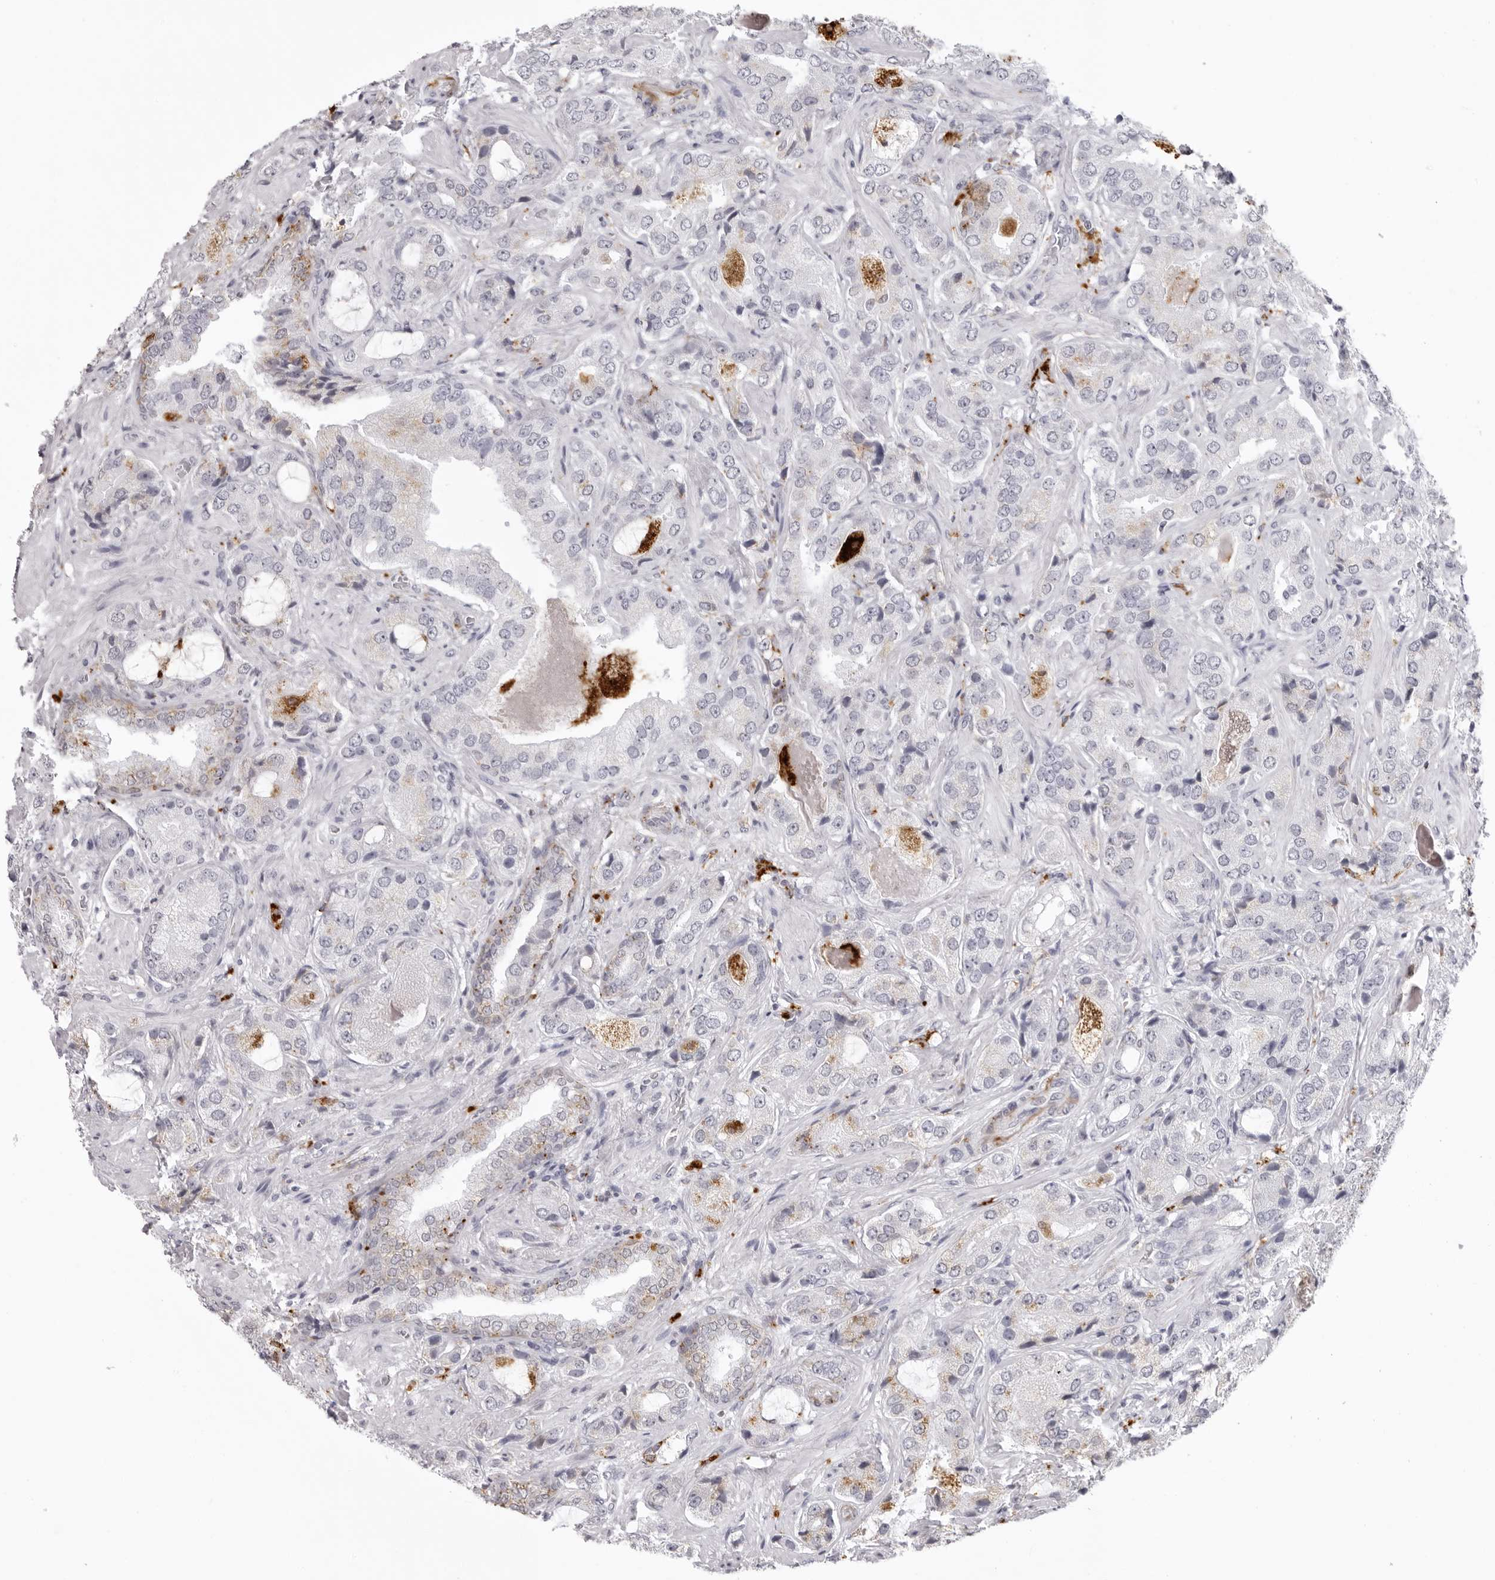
{"staining": {"intensity": "weak", "quantity": "25%-75%", "location": "cytoplasmic/membranous"}, "tissue": "prostate cancer", "cell_type": "Tumor cells", "image_type": "cancer", "snomed": [{"axis": "morphology", "description": "Normal tissue, NOS"}, {"axis": "morphology", "description": "Adenocarcinoma, High grade"}, {"axis": "topography", "description": "Prostate"}, {"axis": "topography", "description": "Peripheral nerve tissue"}], "caption": "Weak cytoplasmic/membranous expression is appreciated in about 25%-75% of tumor cells in prostate cancer.", "gene": "IL25", "patient": {"sex": "male", "age": 59}}